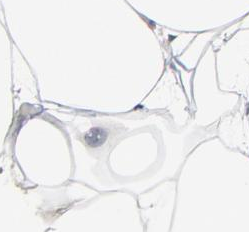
{"staining": {"intensity": "negative", "quantity": "none", "location": "none"}, "tissue": "adipose tissue", "cell_type": "Adipocytes", "image_type": "normal", "snomed": [{"axis": "morphology", "description": "Normal tissue, NOS"}, {"axis": "morphology", "description": "Duct carcinoma"}, {"axis": "topography", "description": "Breast"}, {"axis": "topography", "description": "Adipose tissue"}], "caption": "High magnification brightfield microscopy of normal adipose tissue stained with DAB (3,3'-diaminobenzidine) (brown) and counterstained with hematoxylin (blue): adipocytes show no significant staining.", "gene": "TCL1A", "patient": {"sex": "female", "age": 37}}